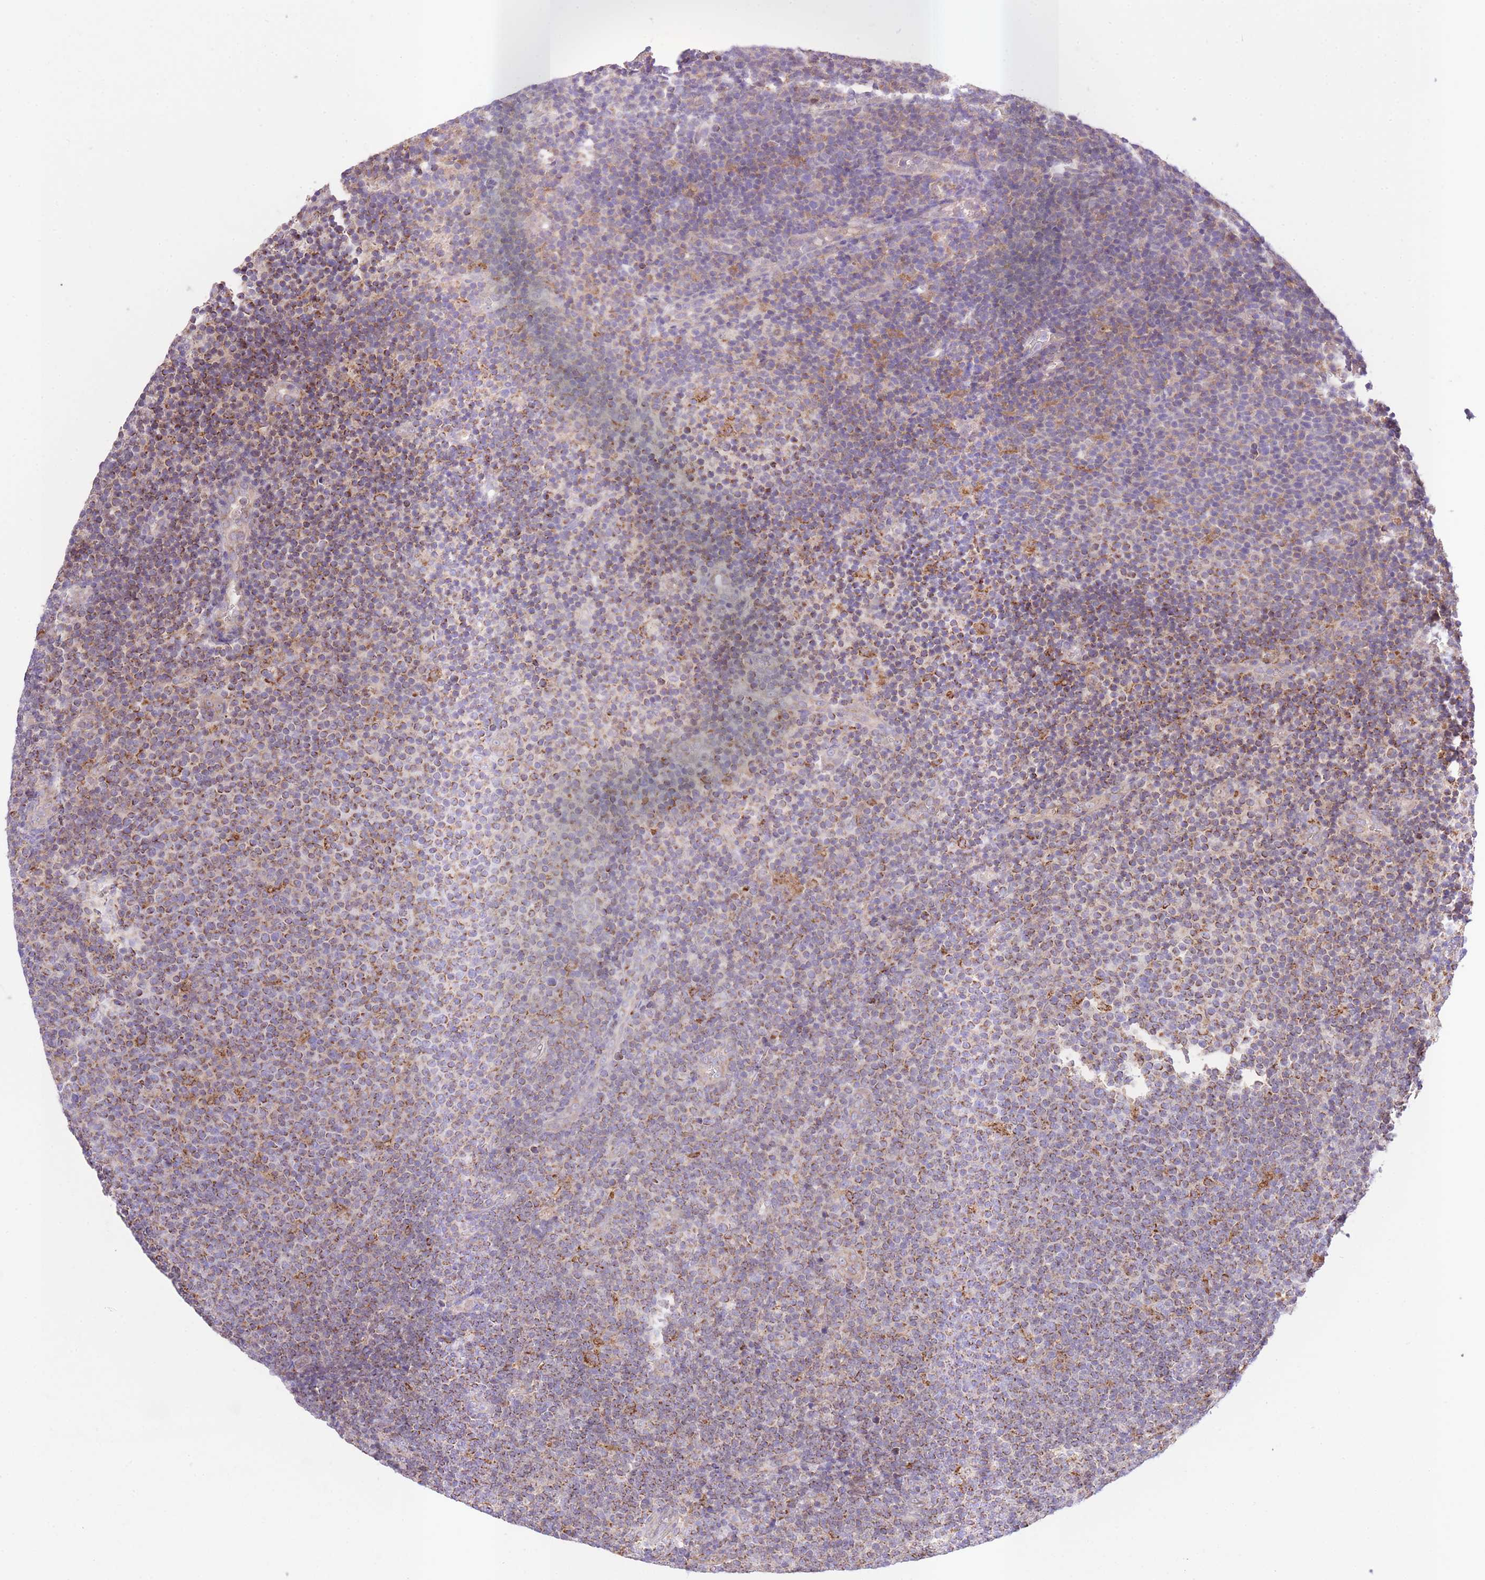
{"staining": {"intensity": "strong", "quantity": "25%-75%", "location": "cytoplasmic/membranous"}, "tissue": "lymphoma", "cell_type": "Tumor cells", "image_type": "cancer", "snomed": [{"axis": "morphology", "description": "Malignant lymphoma, non-Hodgkin's type, Low grade"}, {"axis": "topography", "description": "Lymph node"}], "caption": "Protein expression analysis of human lymphoma reveals strong cytoplasmic/membranous positivity in approximately 25%-75% of tumor cells. (IHC, brightfield microscopy, high magnification).", "gene": "ST3GAL3", "patient": {"sex": "male", "age": 66}}